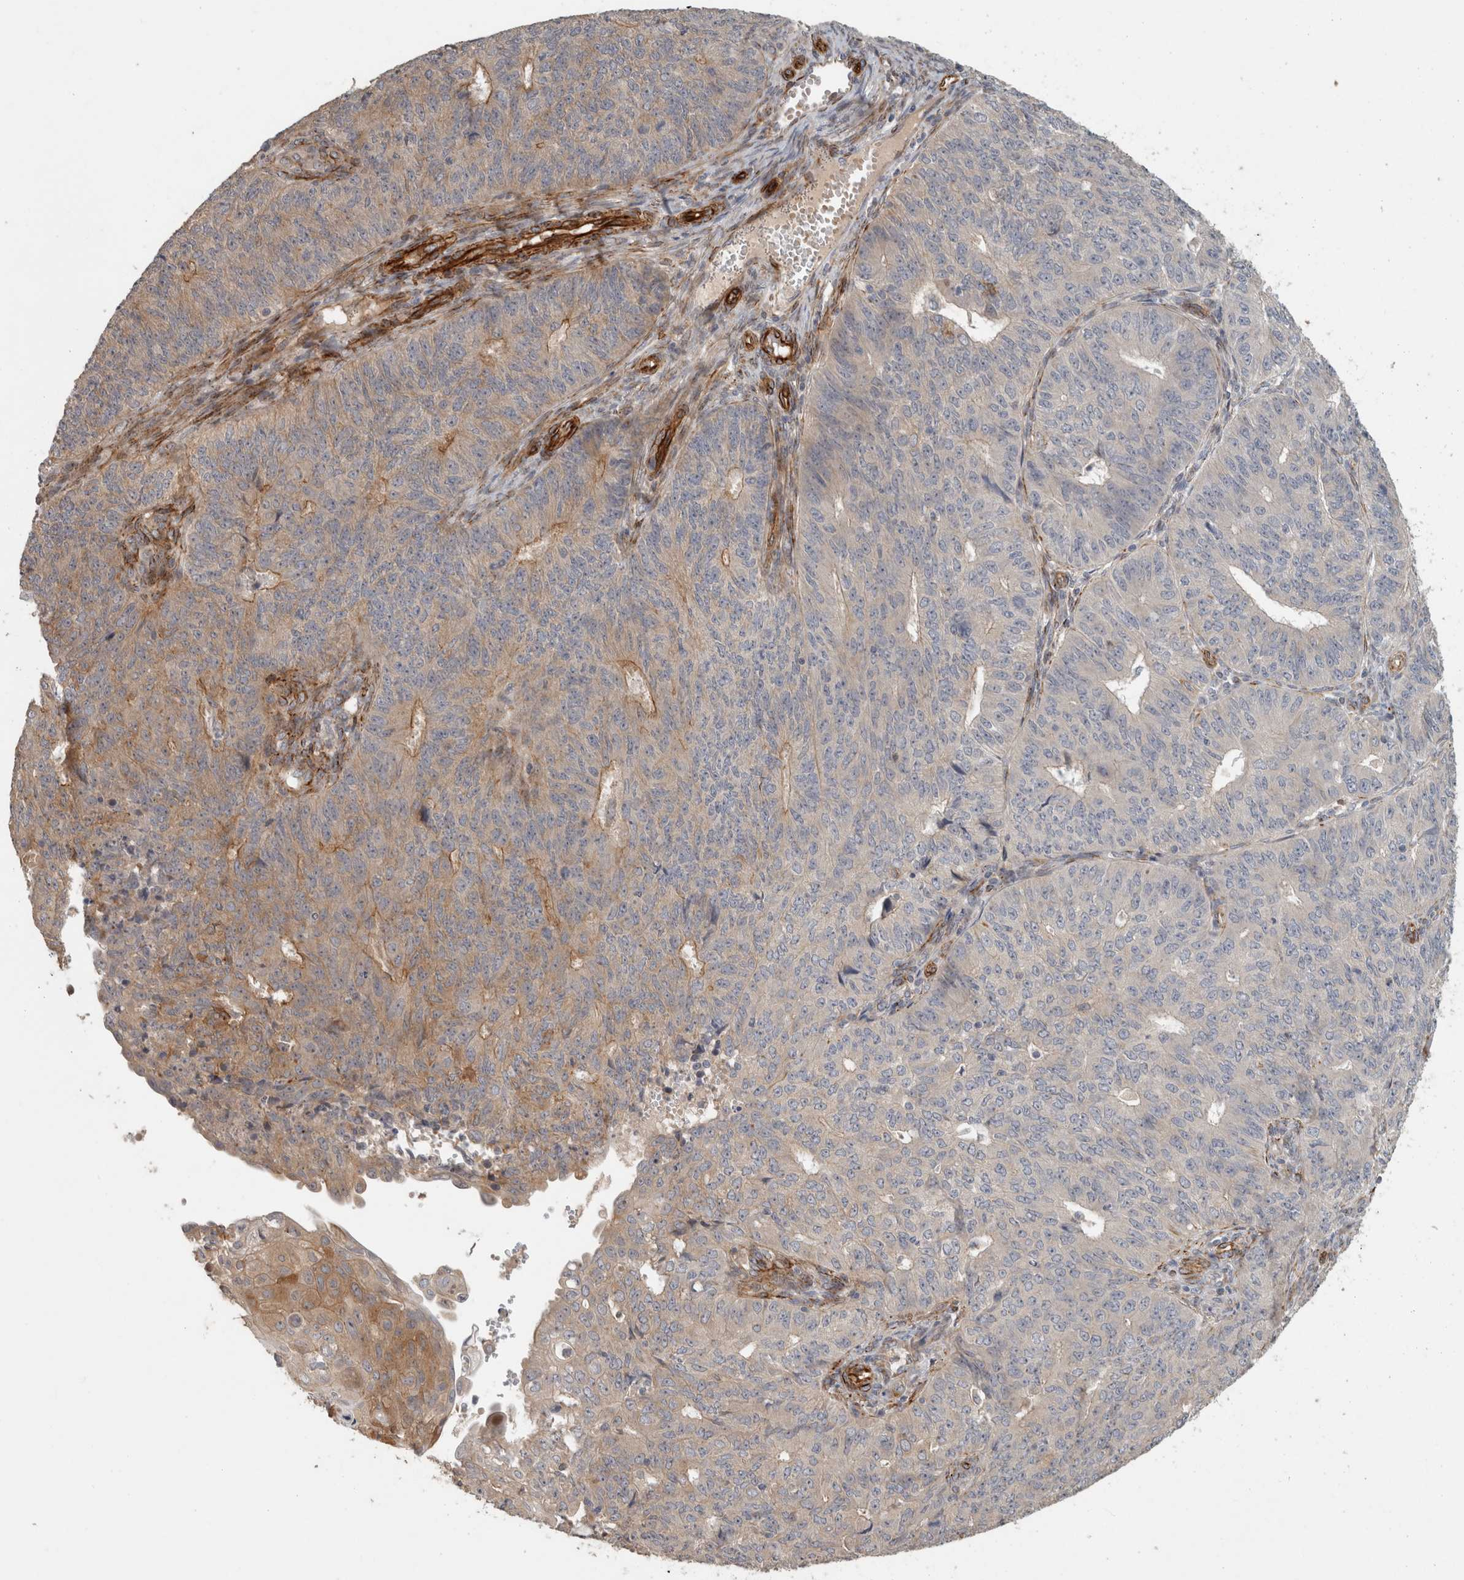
{"staining": {"intensity": "weak", "quantity": "25%-75%", "location": "cytoplasmic/membranous"}, "tissue": "endometrial cancer", "cell_type": "Tumor cells", "image_type": "cancer", "snomed": [{"axis": "morphology", "description": "Adenocarcinoma, NOS"}, {"axis": "topography", "description": "Endometrium"}], "caption": "The immunohistochemical stain highlights weak cytoplasmic/membranous staining in tumor cells of endometrial cancer (adenocarcinoma) tissue.", "gene": "SIPA1L2", "patient": {"sex": "female", "age": 32}}